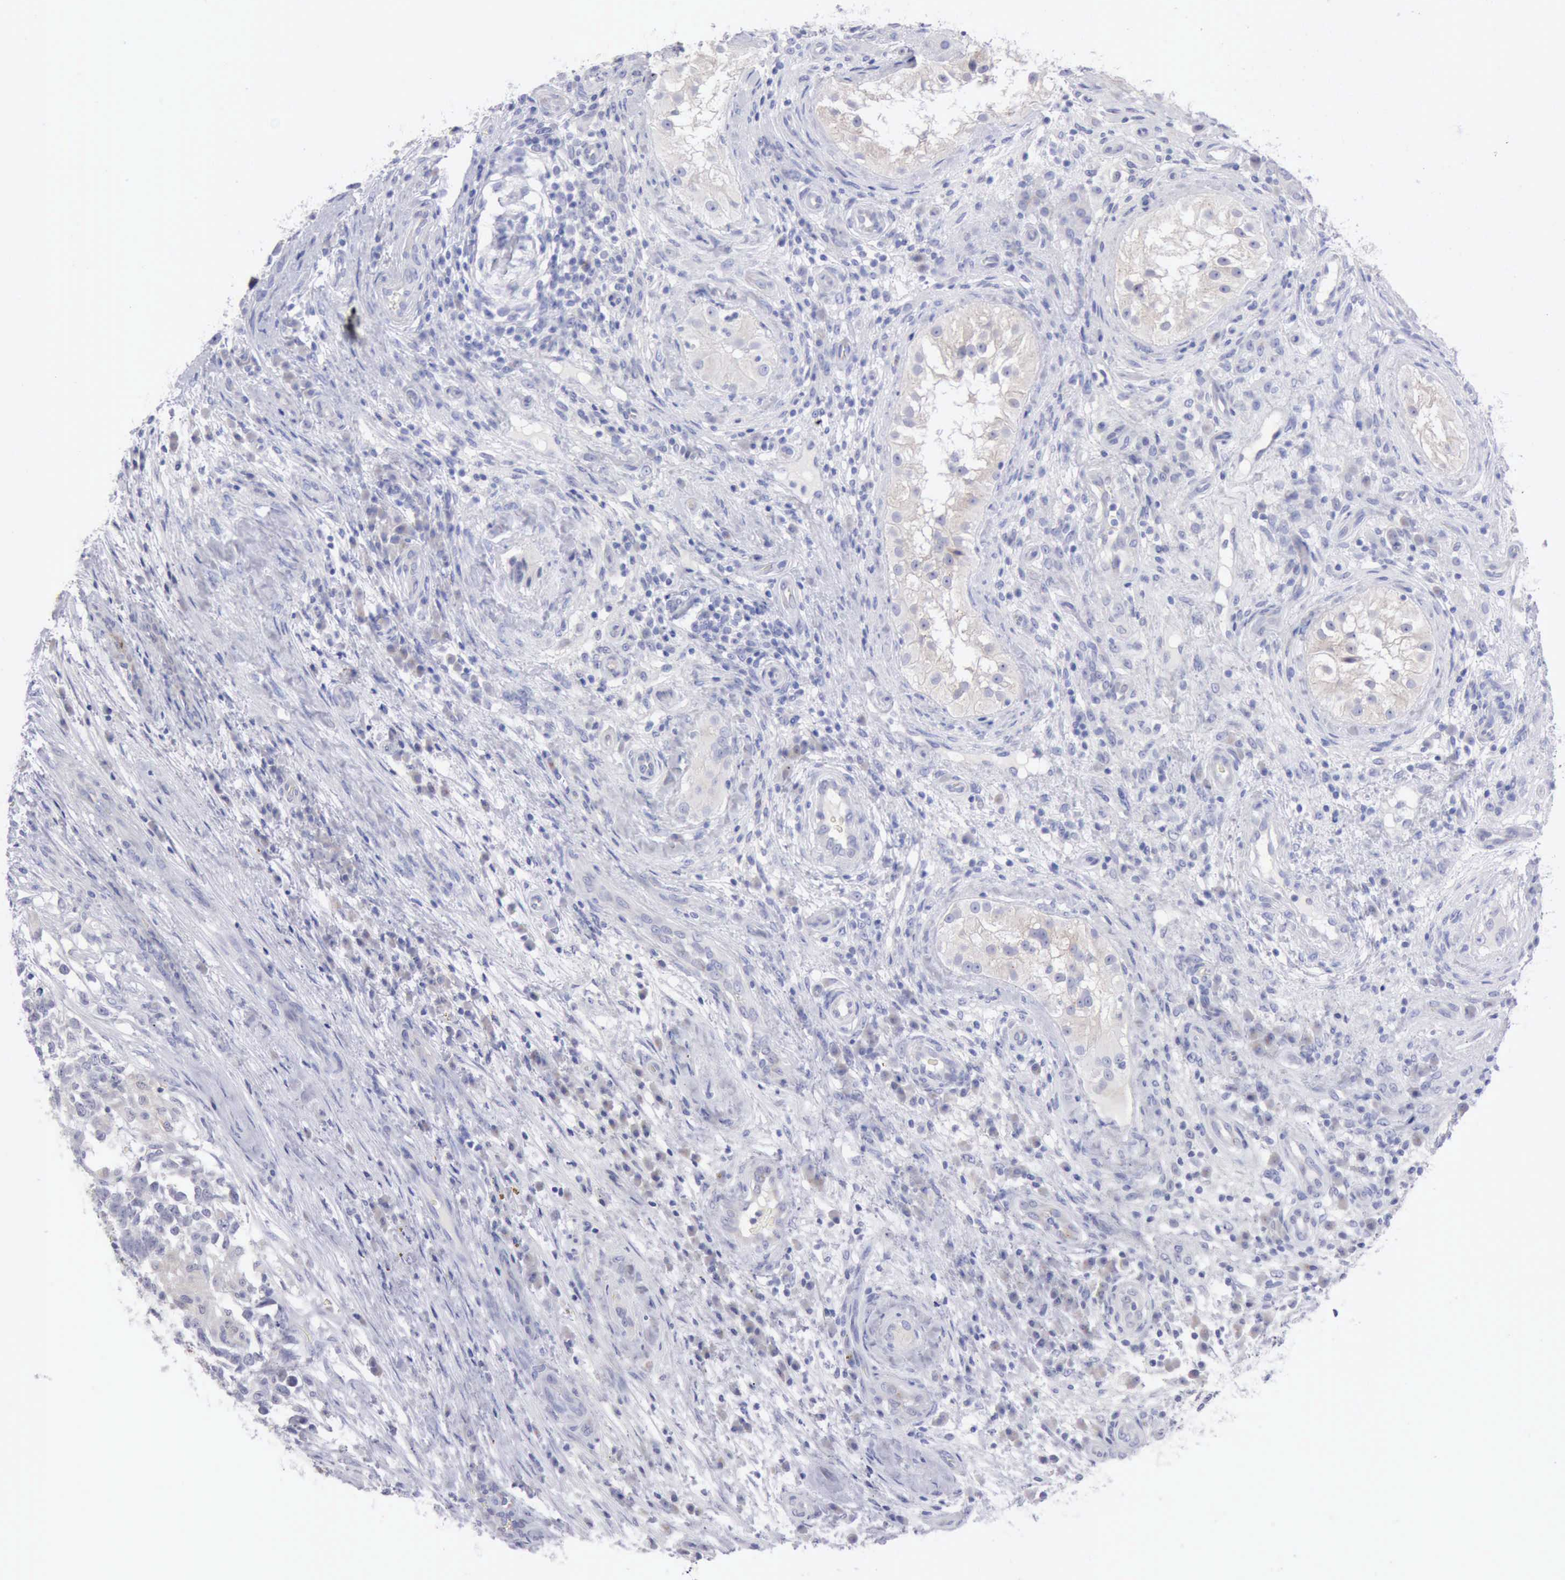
{"staining": {"intensity": "negative", "quantity": "none", "location": "none"}, "tissue": "testis cancer", "cell_type": "Tumor cells", "image_type": "cancer", "snomed": [{"axis": "morphology", "description": "Carcinoma, Embryonal, NOS"}, {"axis": "topography", "description": "Testis"}], "caption": "This is a histopathology image of immunohistochemistry (IHC) staining of testis embryonal carcinoma, which shows no expression in tumor cells.", "gene": "ANGEL1", "patient": {"sex": "male", "age": 26}}